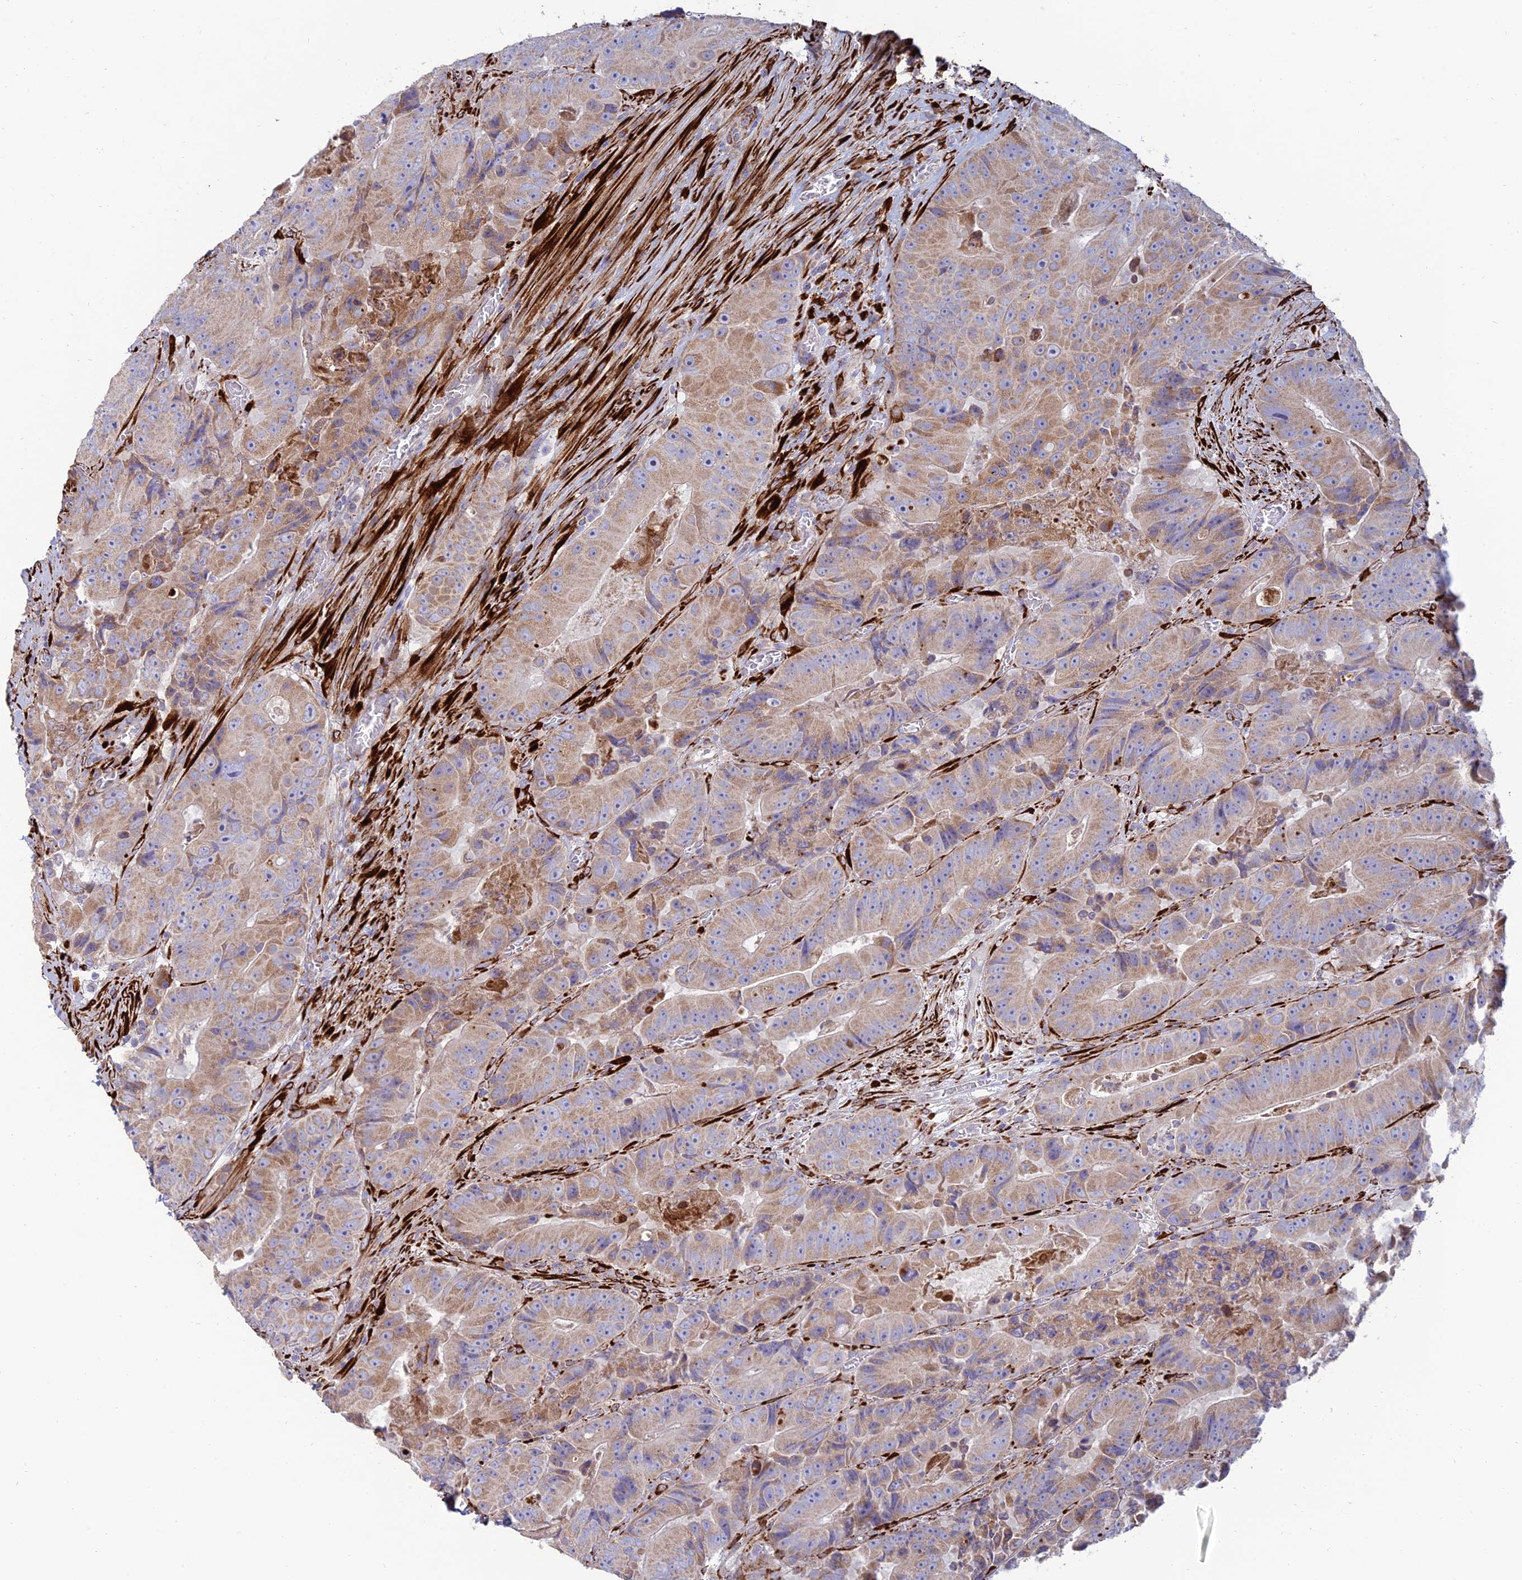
{"staining": {"intensity": "weak", "quantity": "25%-75%", "location": "cytoplasmic/membranous"}, "tissue": "colorectal cancer", "cell_type": "Tumor cells", "image_type": "cancer", "snomed": [{"axis": "morphology", "description": "Adenocarcinoma, NOS"}, {"axis": "topography", "description": "Colon"}], "caption": "DAB immunohistochemical staining of human colorectal cancer reveals weak cytoplasmic/membranous protein positivity in about 25%-75% of tumor cells.", "gene": "RCN3", "patient": {"sex": "female", "age": 86}}